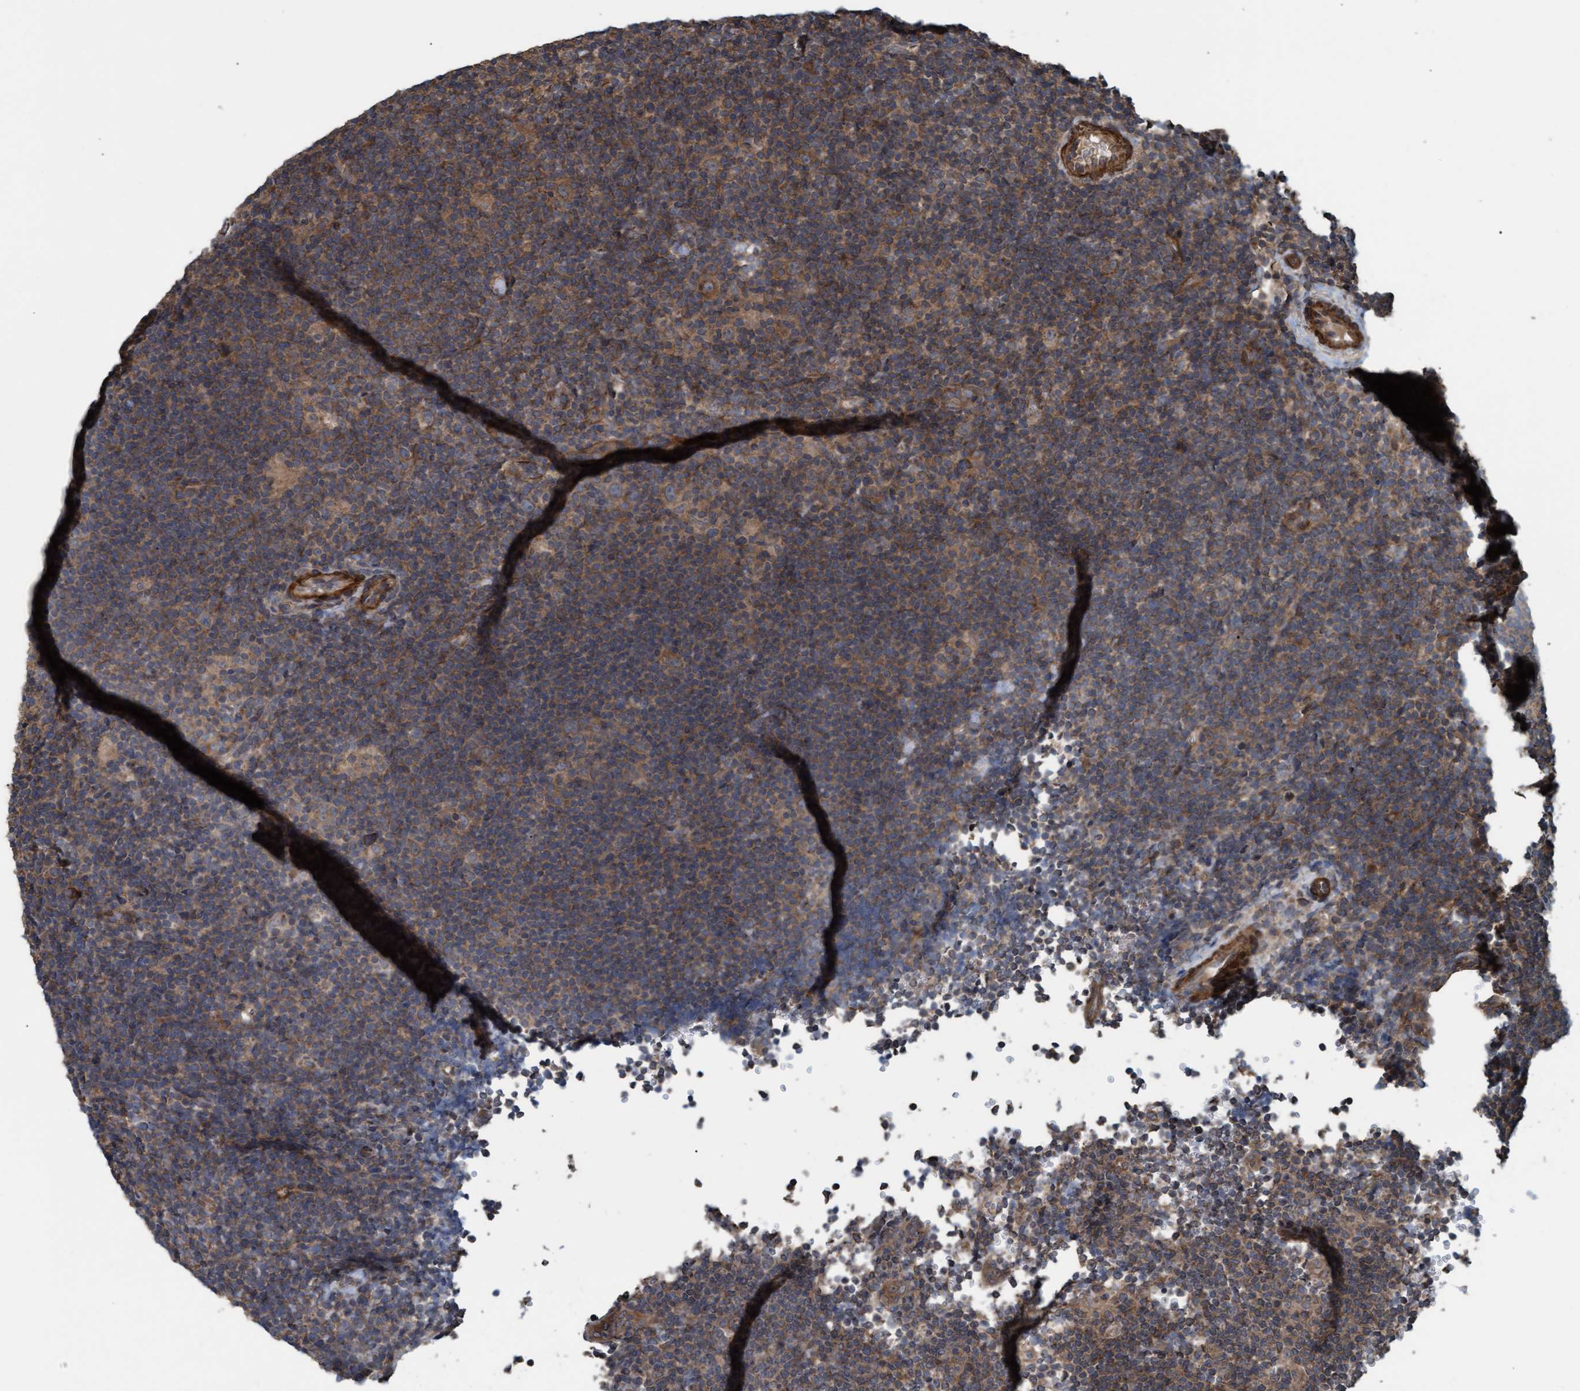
{"staining": {"intensity": "moderate", "quantity": "<25%", "location": "cytoplasmic/membranous"}, "tissue": "lymphoma", "cell_type": "Tumor cells", "image_type": "cancer", "snomed": [{"axis": "morphology", "description": "Hodgkin's disease, NOS"}, {"axis": "topography", "description": "Lymph node"}], "caption": "A histopathology image of human Hodgkin's disease stained for a protein reveals moderate cytoplasmic/membranous brown staining in tumor cells.", "gene": "GGT6", "patient": {"sex": "female", "age": 57}}